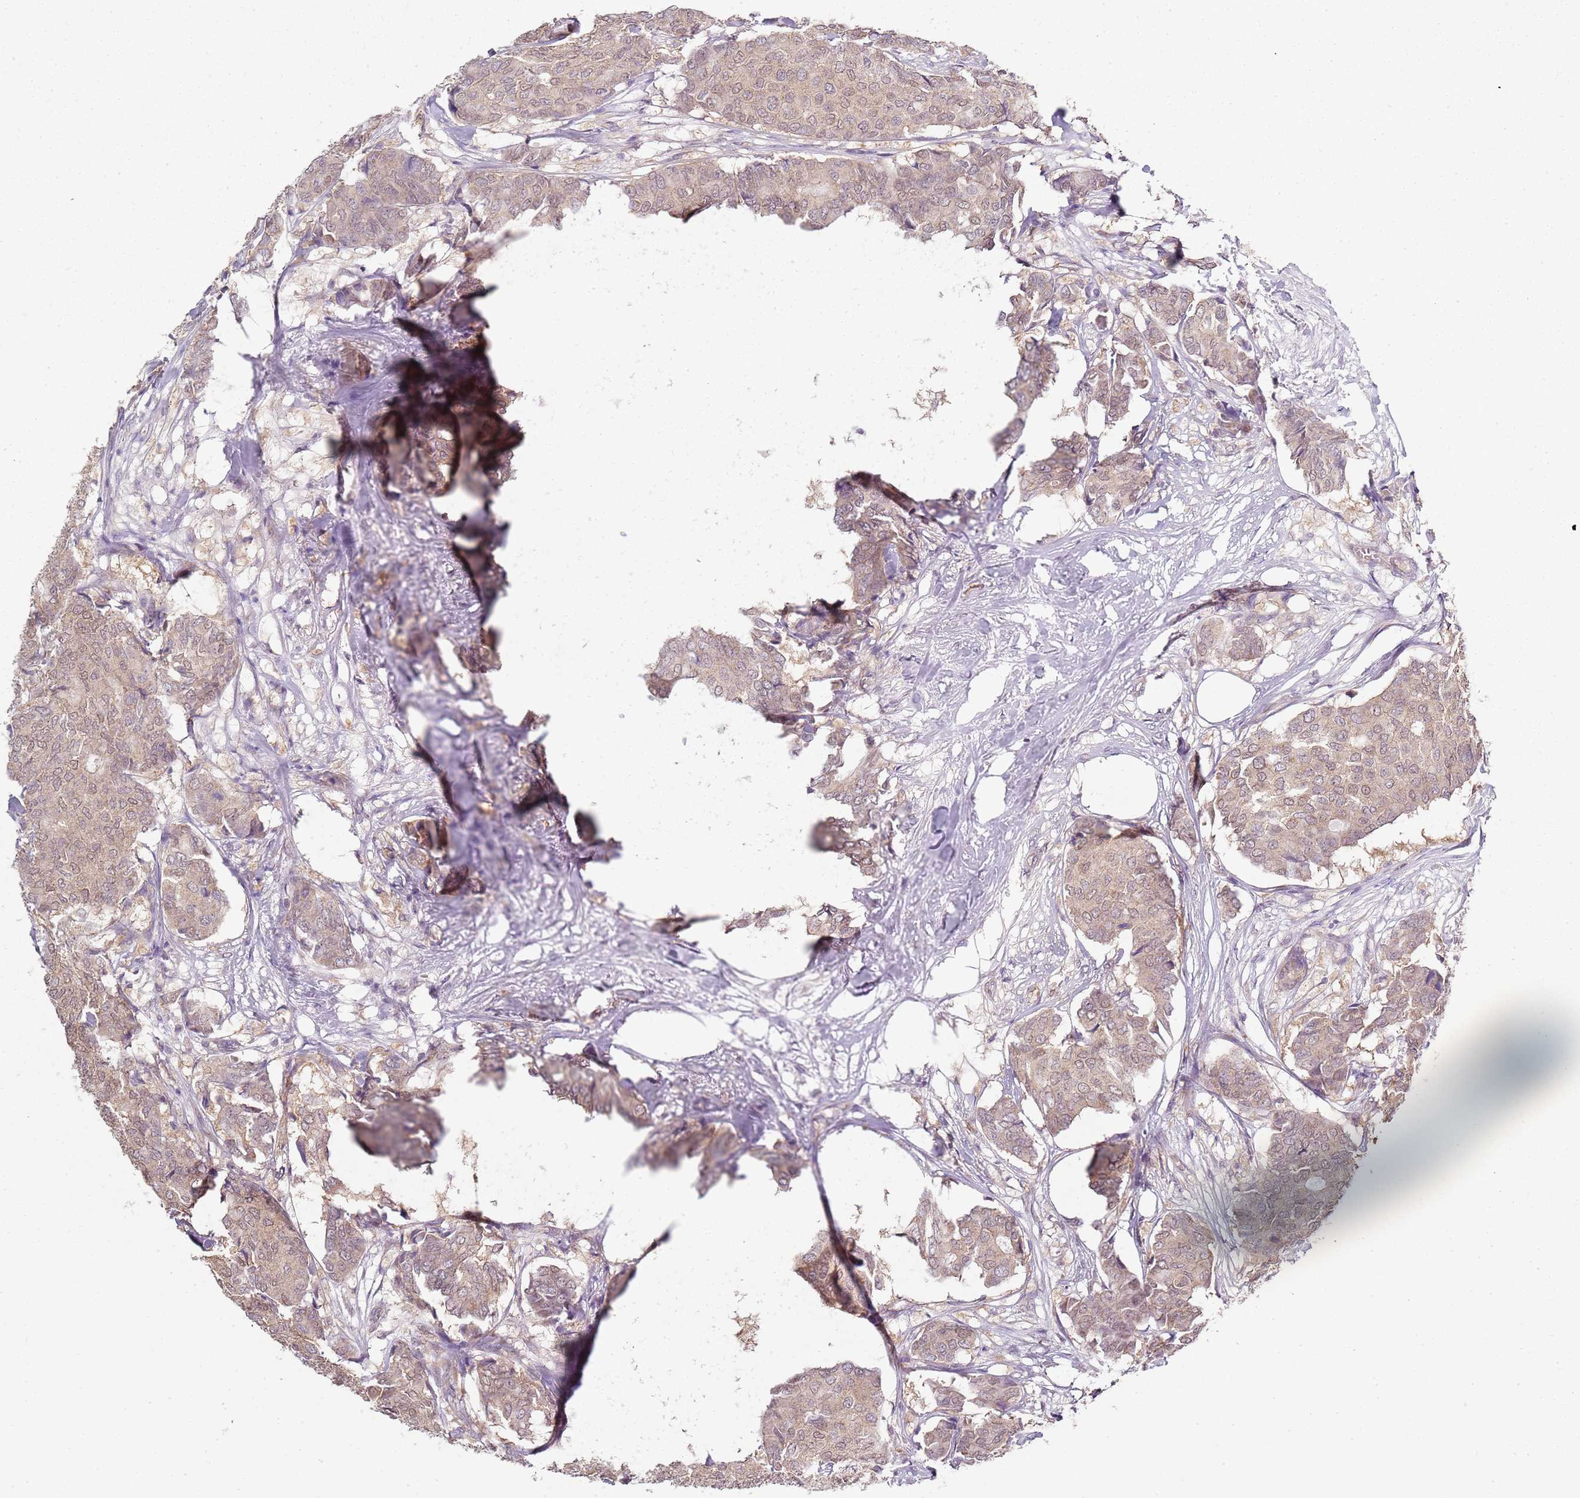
{"staining": {"intensity": "weak", "quantity": ">75%", "location": "cytoplasmic/membranous,nuclear"}, "tissue": "breast cancer", "cell_type": "Tumor cells", "image_type": "cancer", "snomed": [{"axis": "morphology", "description": "Duct carcinoma"}, {"axis": "topography", "description": "Breast"}], "caption": "Breast cancer (invasive ductal carcinoma) stained with a protein marker displays weak staining in tumor cells.", "gene": "SMARCAL1", "patient": {"sex": "female", "age": 75}}